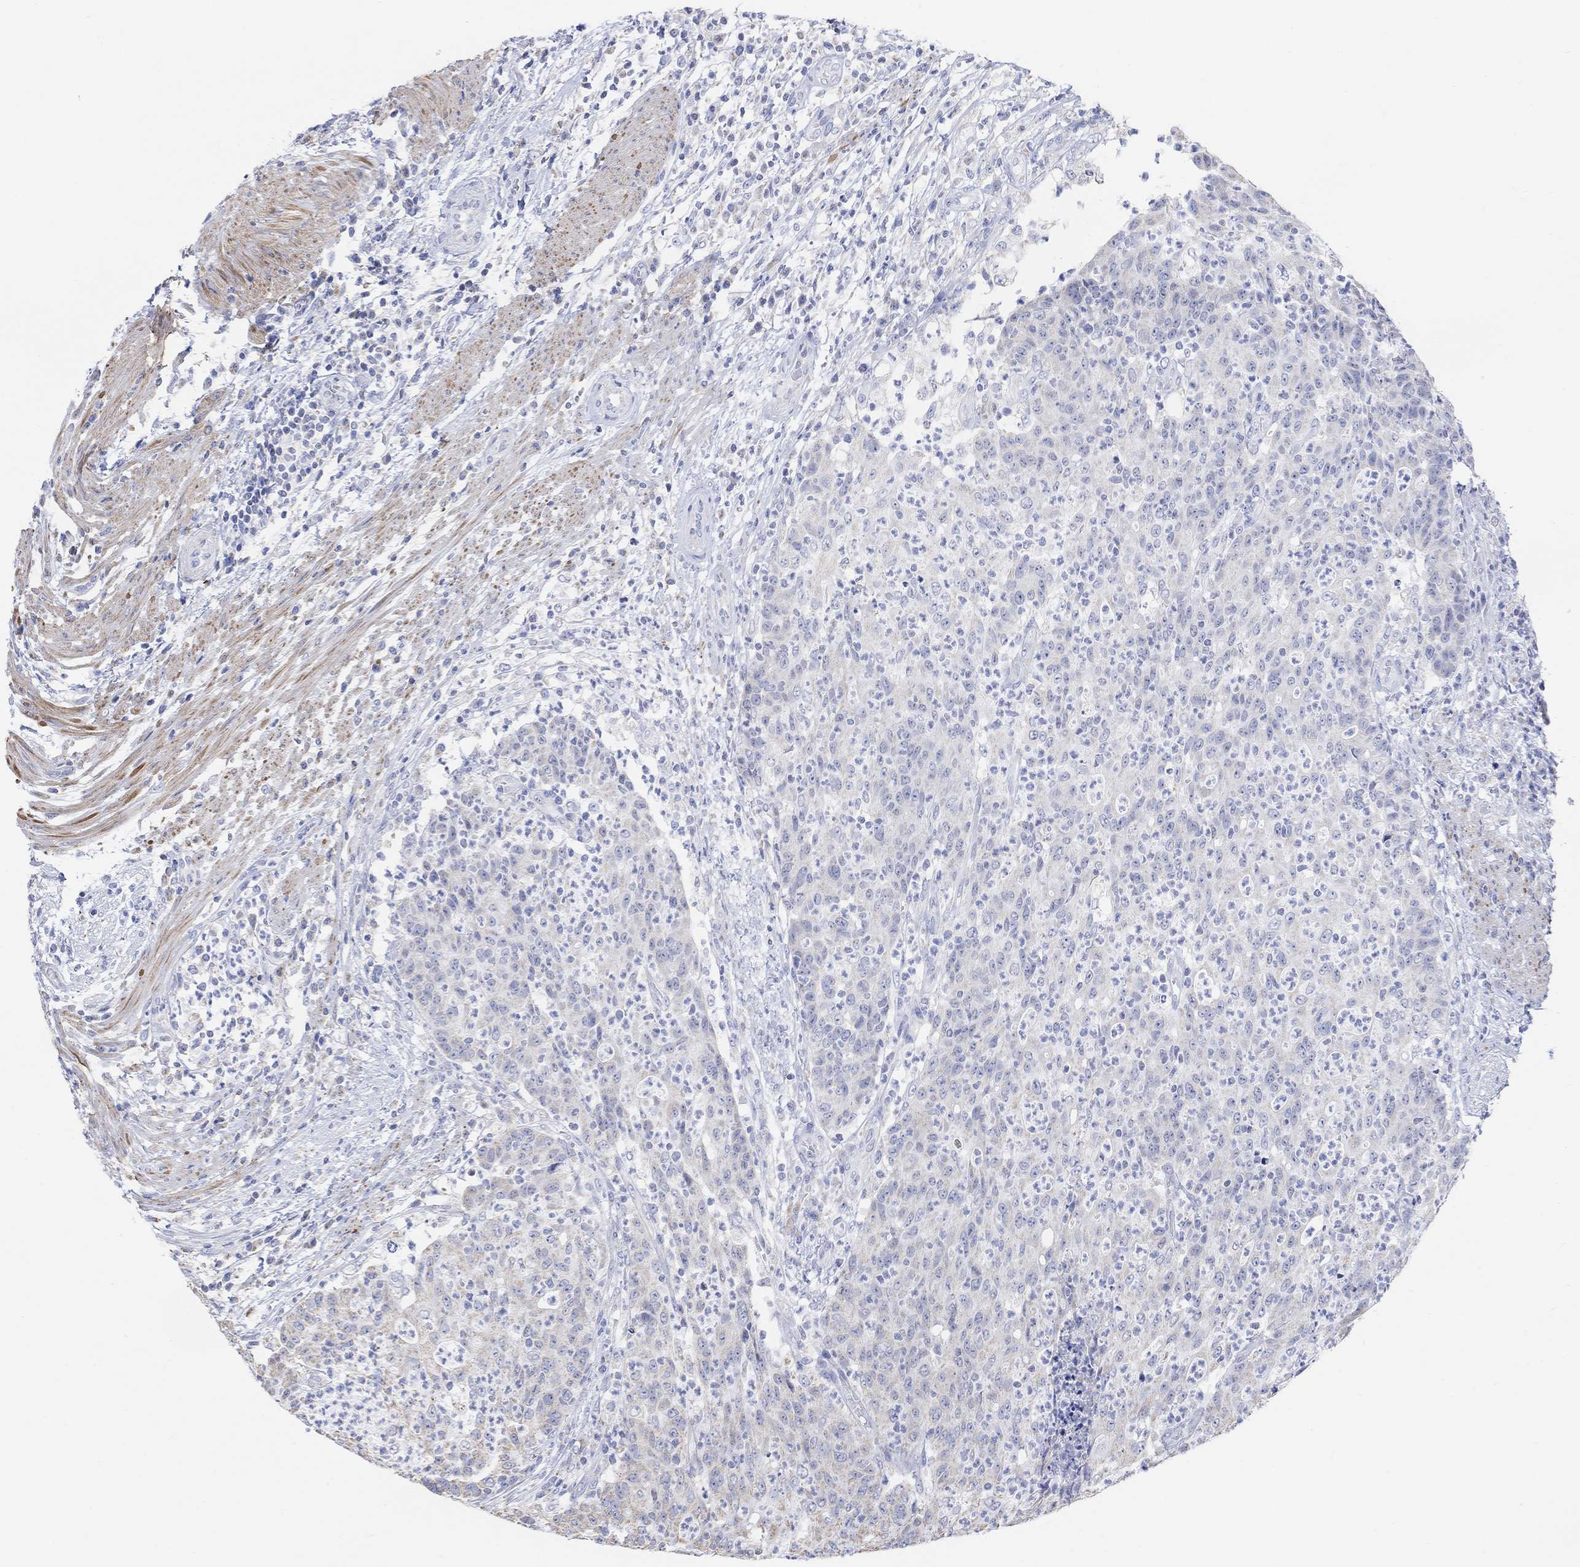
{"staining": {"intensity": "negative", "quantity": "none", "location": "none"}, "tissue": "colorectal cancer", "cell_type": "Tumor cells", "image_type": "cancer", "snomed": [{"axis": "morphology", "description": "Adenocarcinoma, NOS"}, {"axis": "topography", "description": "Colon"}], "caption": "Tumor cells show no significant protein expression in adenocarcinoma (colorectal).", "gene": "SYT12", "patient": {"sex": "male", "age": 70}}